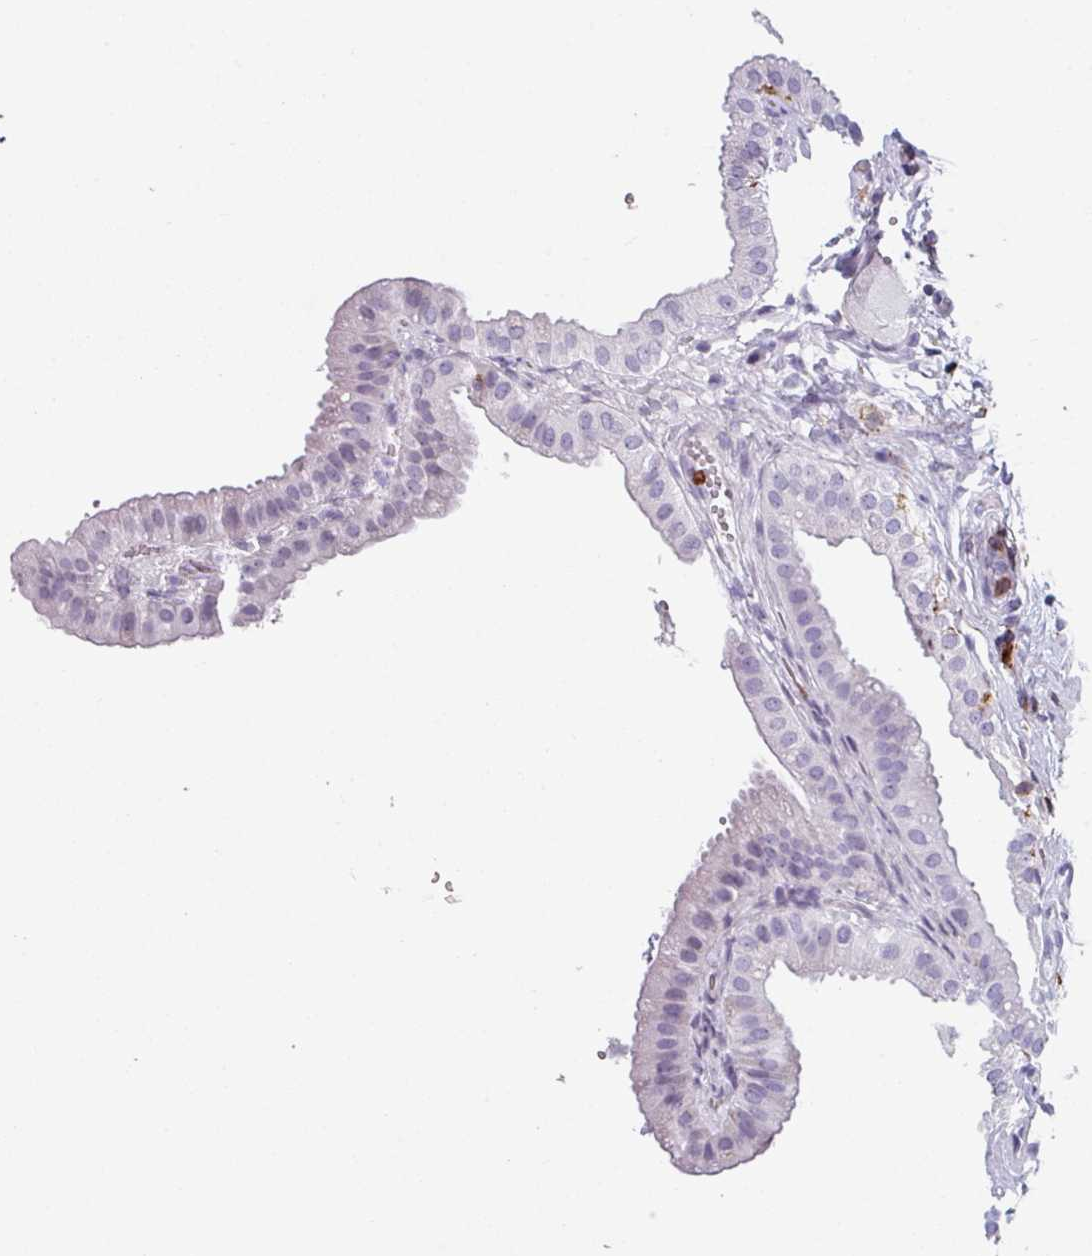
{"staining": {"intensity": "negative", "quantity": "none", "location": "none"}, "tissue": "gallbladder", "cell_type": "Glandular cells", "image_type": "normal", "snomed": [{"axis": "morphology", "description": "Normal tissue, NOS"}, {"axis": "topography", "description": "Gallbladder"}], "caption": "Immunohistochemical staining of normal human gallbladder shows no significant expression in glandular cells.", "gene": "EXOSC5", "patient": {"sex": "female", "age": 61}}